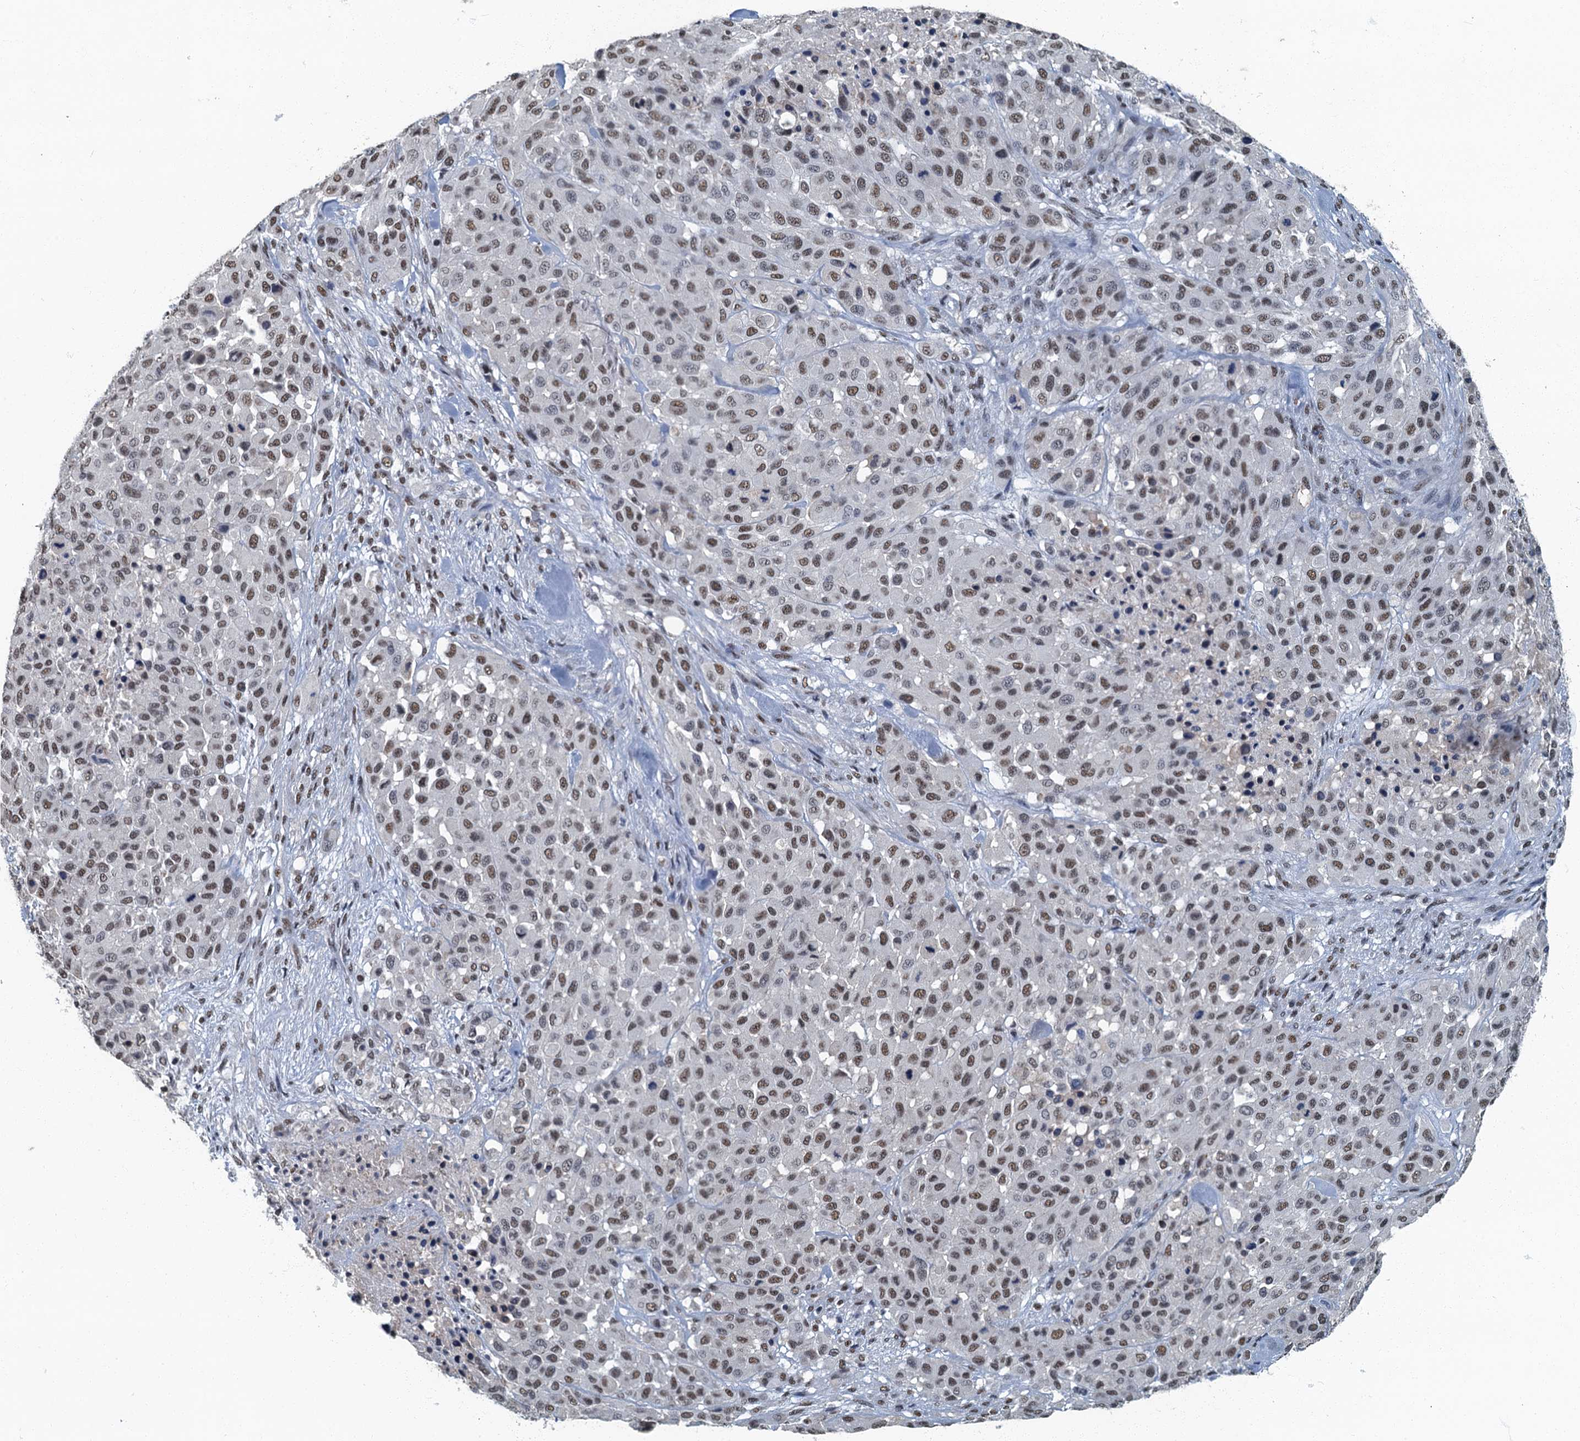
{"staining": {"intensity": "moderate", "quantity": ">75%", "location": "nuclear"}, "tissue": "melanoma", "cell_type": "Tumor cells", "image_type": "cancer", "snomed": [{"axis": "morphology", "description": "Malignant melanoma, Metastatic site"}, {"axis": "topography", "description": "Skin"}], "caption": "This micrograph reveals IHC staining of melanoma, with medium moderate nuclear positivity in about >75% of tumor cells.", "gene": "GADL1", "patient": {"sex": "female", "age": 81}}